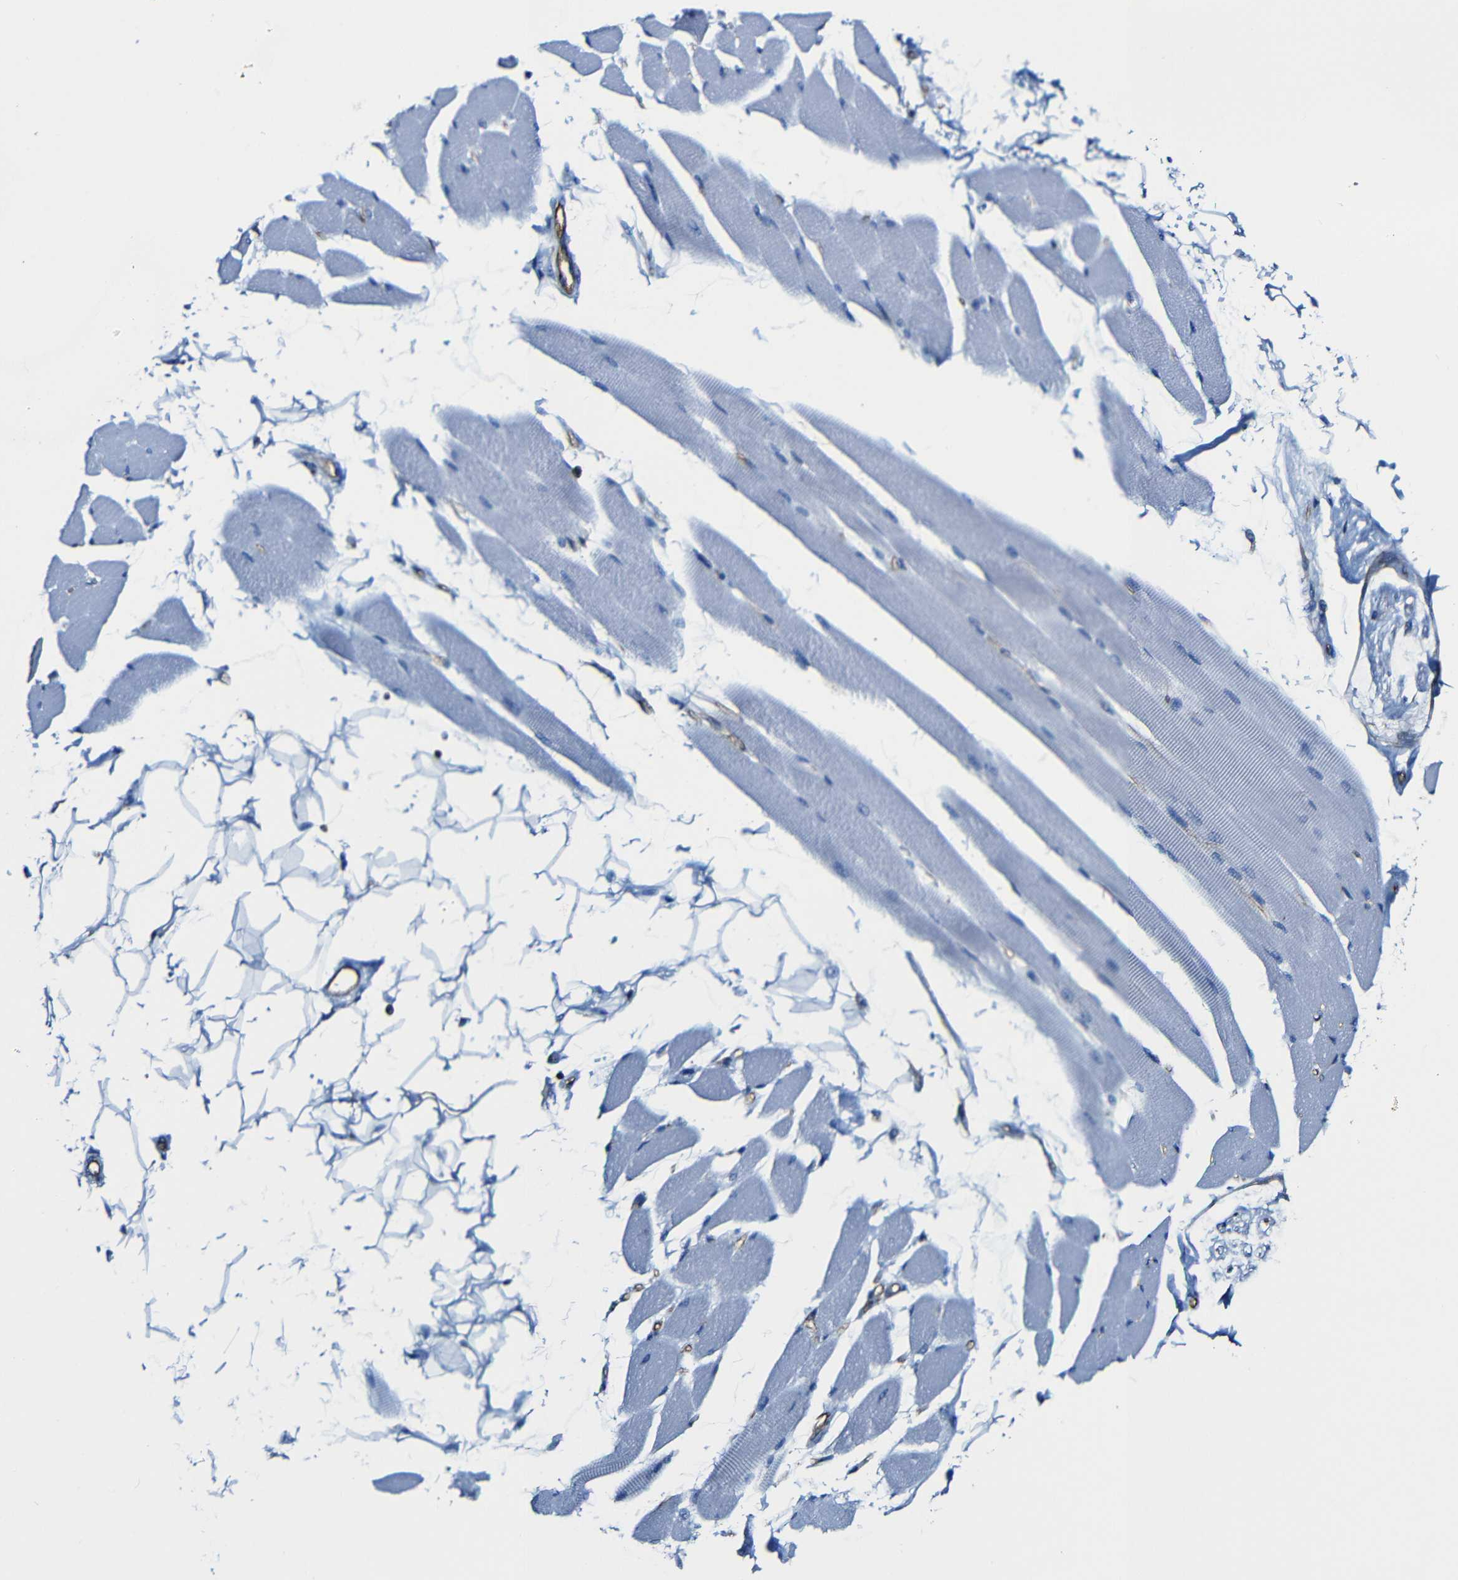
{"staining": {"intensity": "negative", "quantity": "none", "location": "none"}, "tissue": "skeletal muscle", "cell_type": "Myocytes", "image_type": "normal", "snomed": [{"axis": "morphology", "description": "Normal tissue, NOS"}, {"axis": "topography", "description": "Skeletal muscle"}, {"axis": "topography", "description": "Oral tissue"}, {"axis": "topography", "description": "Peripheral nerve tissue"}], "caption": "IHC photomicrograph of normal skeletal muscle: skeletal muscle stained with DAB (3,3'-diaminobenzidine) displays no significant protein staining in myocytes. (IHC, brightfield microscopy, high magnification).", "gene": "MSN", "patient": {"sex": "female", "age": 84}}